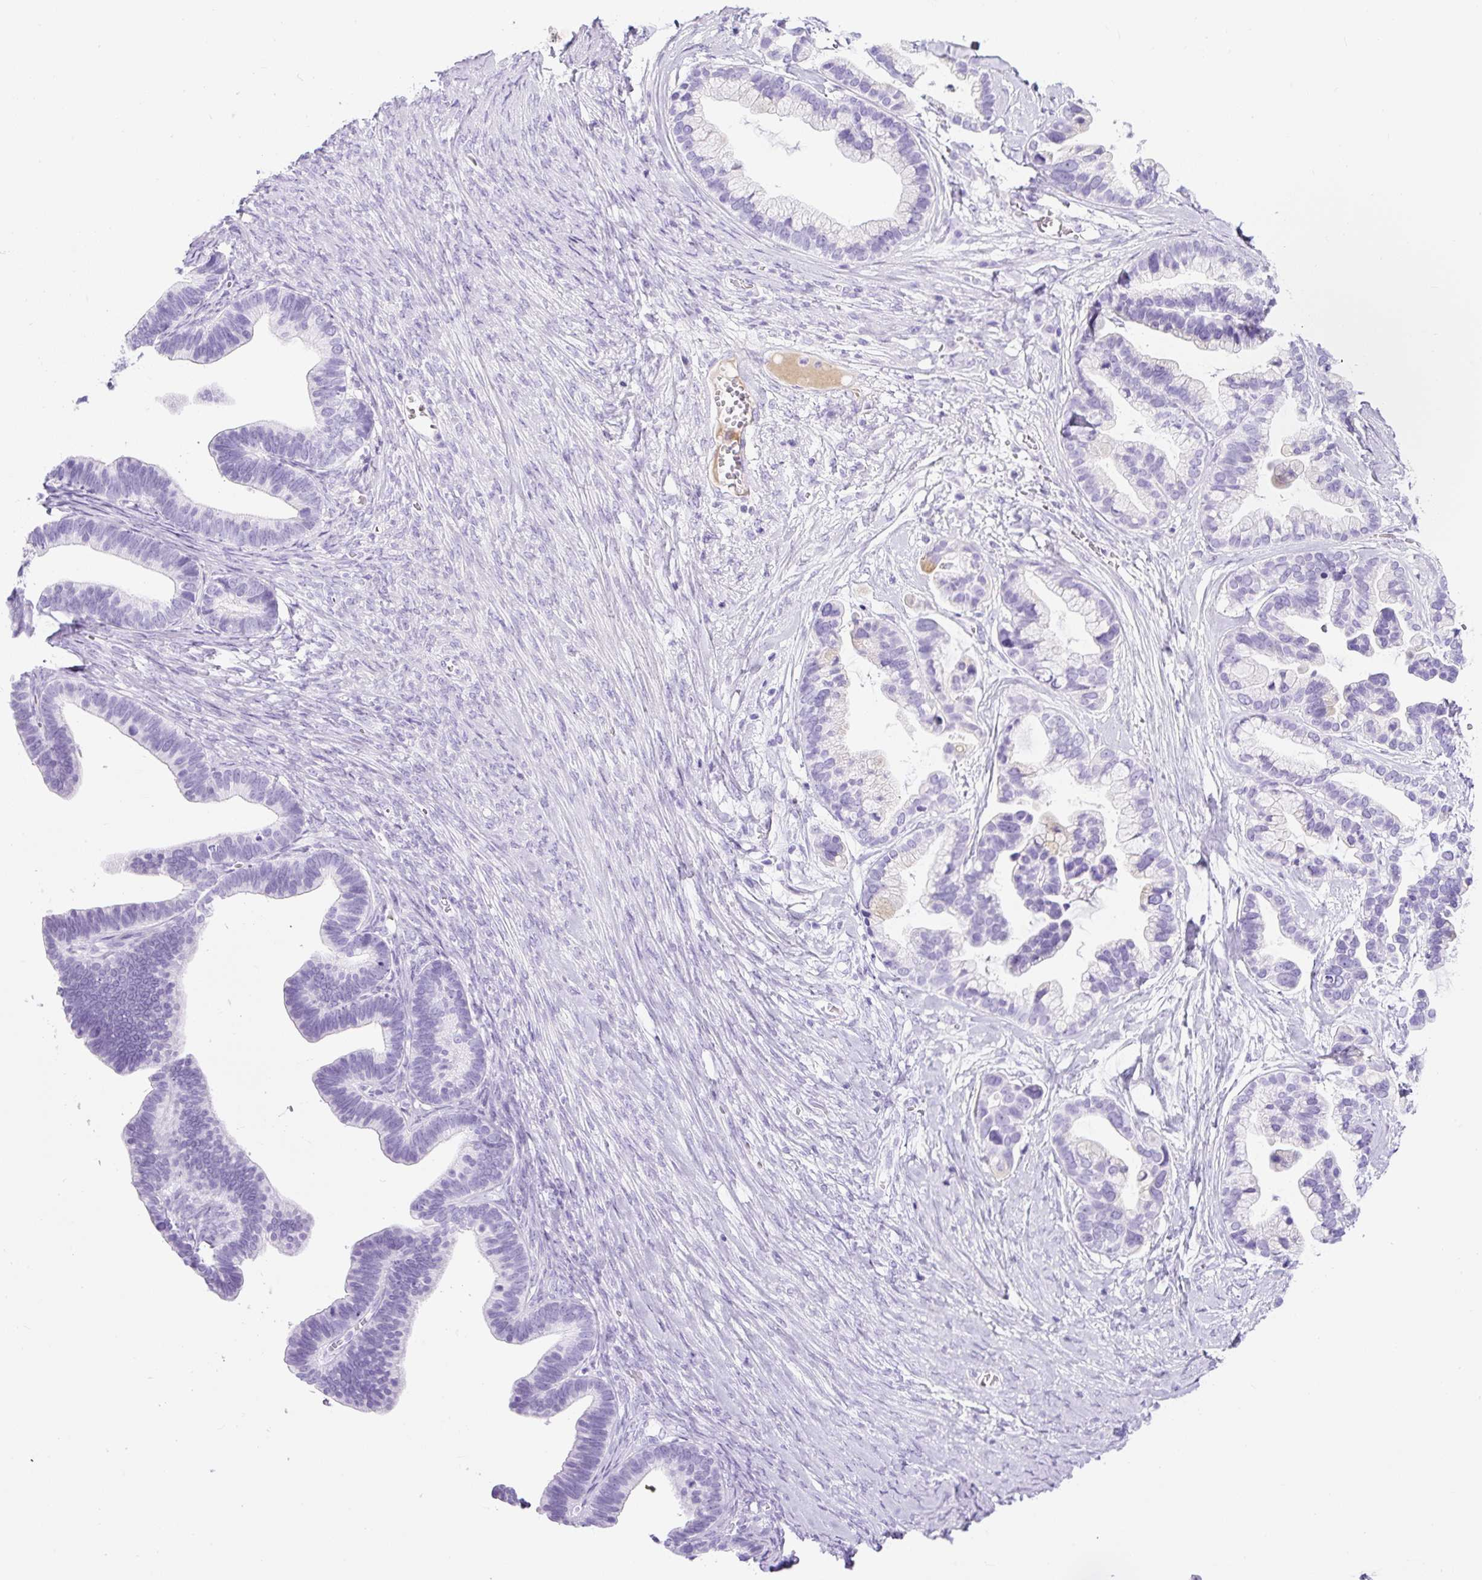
{"staining": {"intensity": "negative", "quantity": "none", "location": "none"}, "tissue": "ovarian cancer", "cell_type": "Tumor cells", "image_type": "cancer", "snomed": [{"axis": "morphology", "description": "Cystadenocarcinoma, serous, NOS"}, {"axis": "topography", "description": "Ovary"}], "caption": "This is a image of immunohistochemistry (IHC) staining of ovarian serous cystadenocarcinoma, which shows no expression in tumor cells.", "gene": "TMEM200B", "patient": {"sex": "female", "age": 56}}